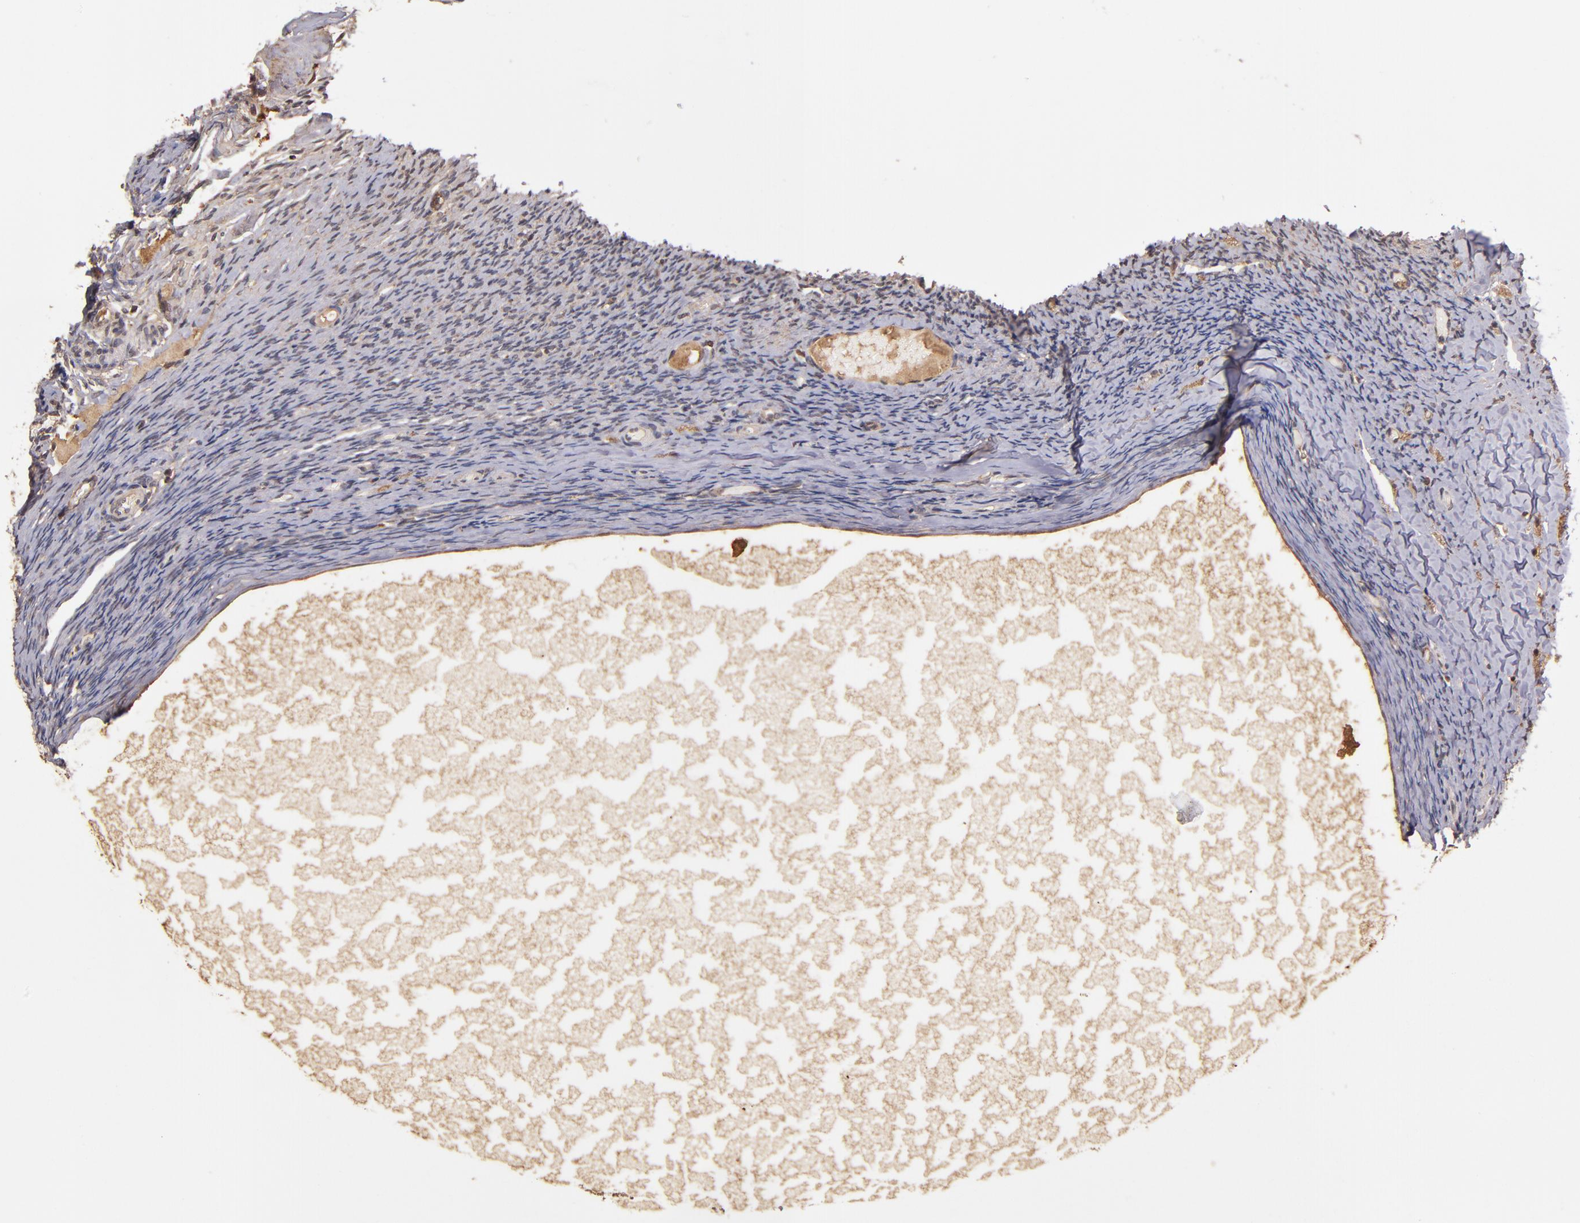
{"staining": {"intensity": "weak", "quantity": ">75%", "location": "cytoplasmic/membranous"}, "tissue": "ovary", "cell_type": "Follicle cells", "image_type": "normal", "snomed": [{"axis": "morphology", "description": "Normal tissue, NOS"}, {"axis": "topography", "description": "Ovary"}], "caption": "Immunohistochemical staining of normal human ovary displays low levels of weak cytoplasmic/membranous staining in approximately >75% of follicle cells.", "gene": "RIOK3", "patient": {"sex": "female", "age": 60}}